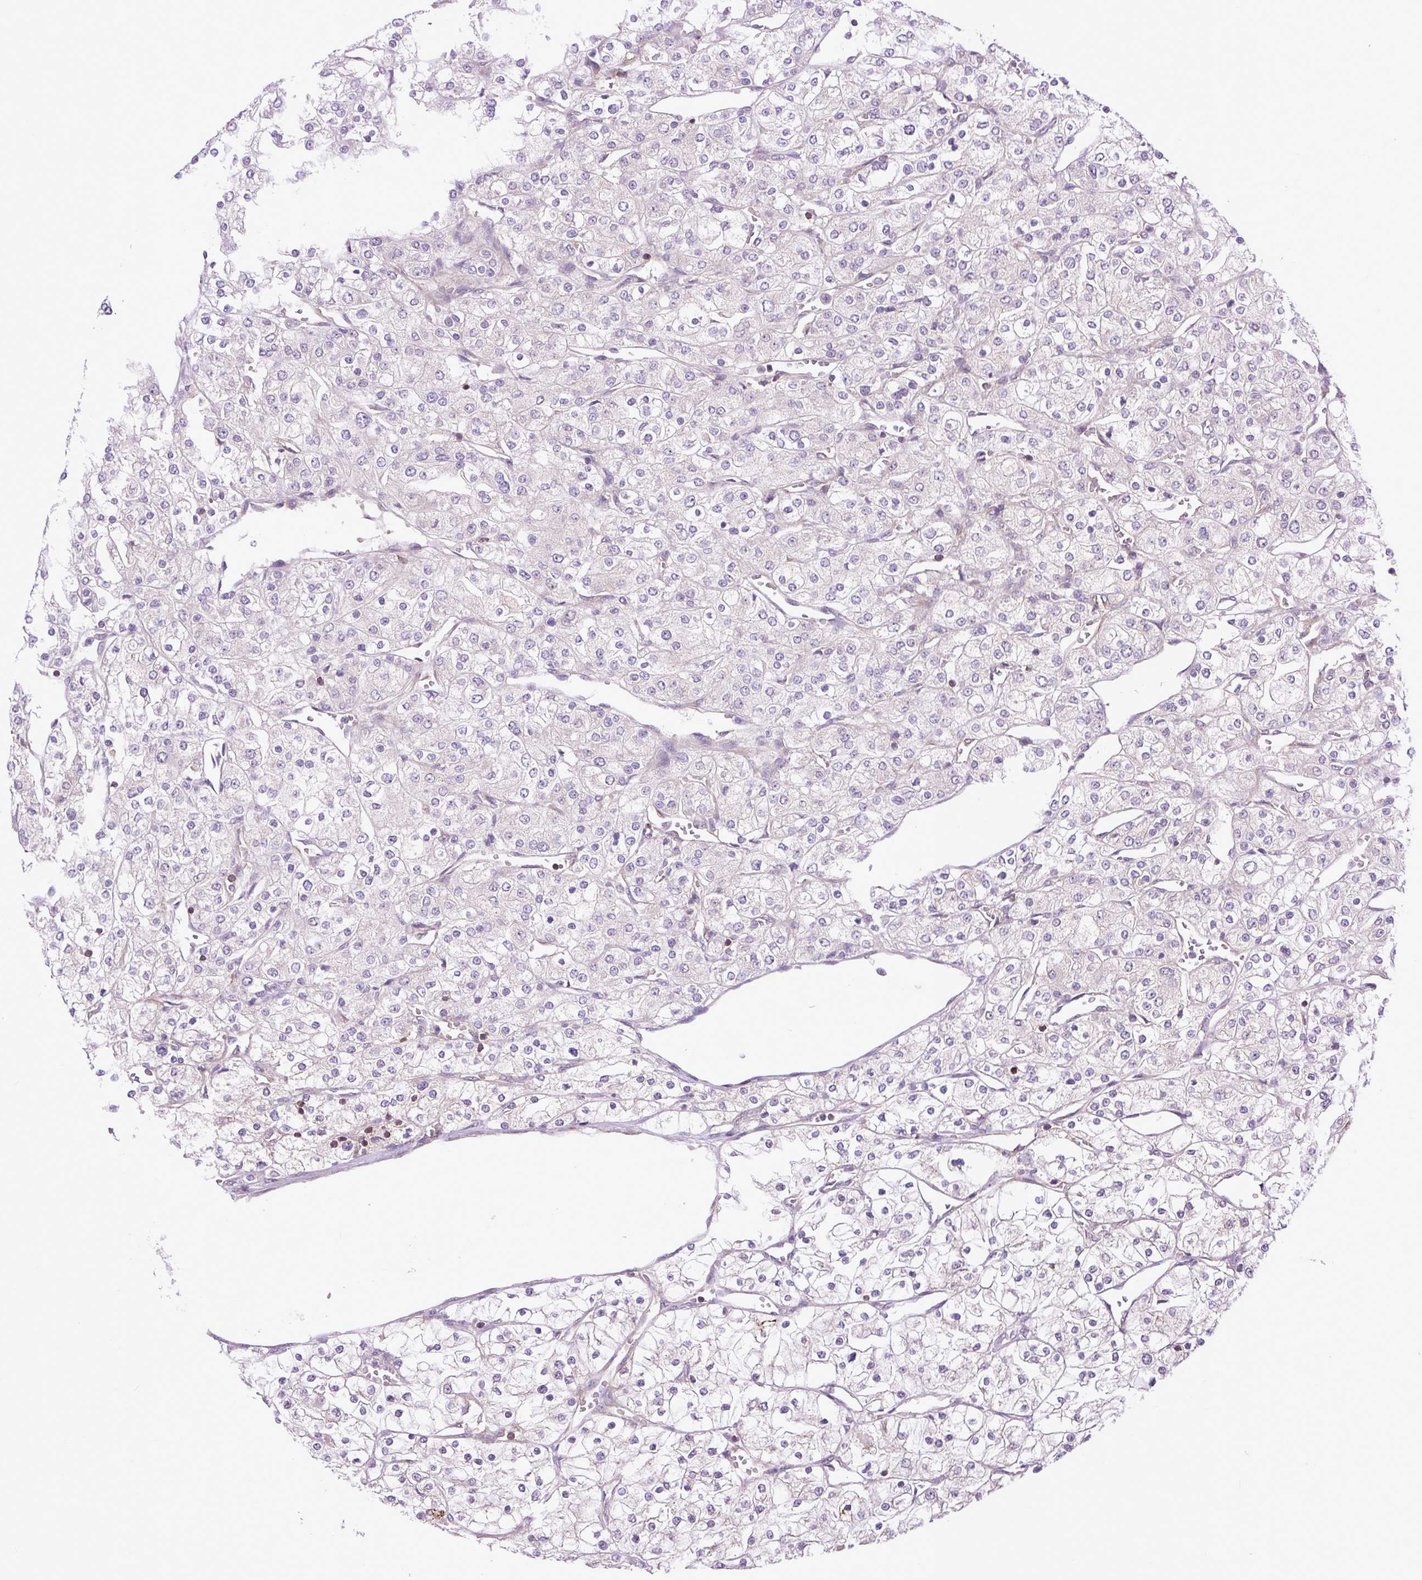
{"staining": {"intensity": "negative", "quantity": "none", "location": "none"}, "tissue": "renal cancer", "cell_type": "Tumor cells", "image_type": "cancer", "snomed": [{"axis": "morphology", "description": "Adenocarcinoma, NOS"}, {"axis": "topography", "description": "Kidney"}], "caption": "High magnification brightfield microscopy of adenocarcinoma (renal) stained with DAB (3,3'-diaminobenzidine) (brown) and counterstained with hematoxylin (blue): tumor cells show no significant positivity.", "gene": "PLCG1", "patient": {"sex": "male", "age": 80}}